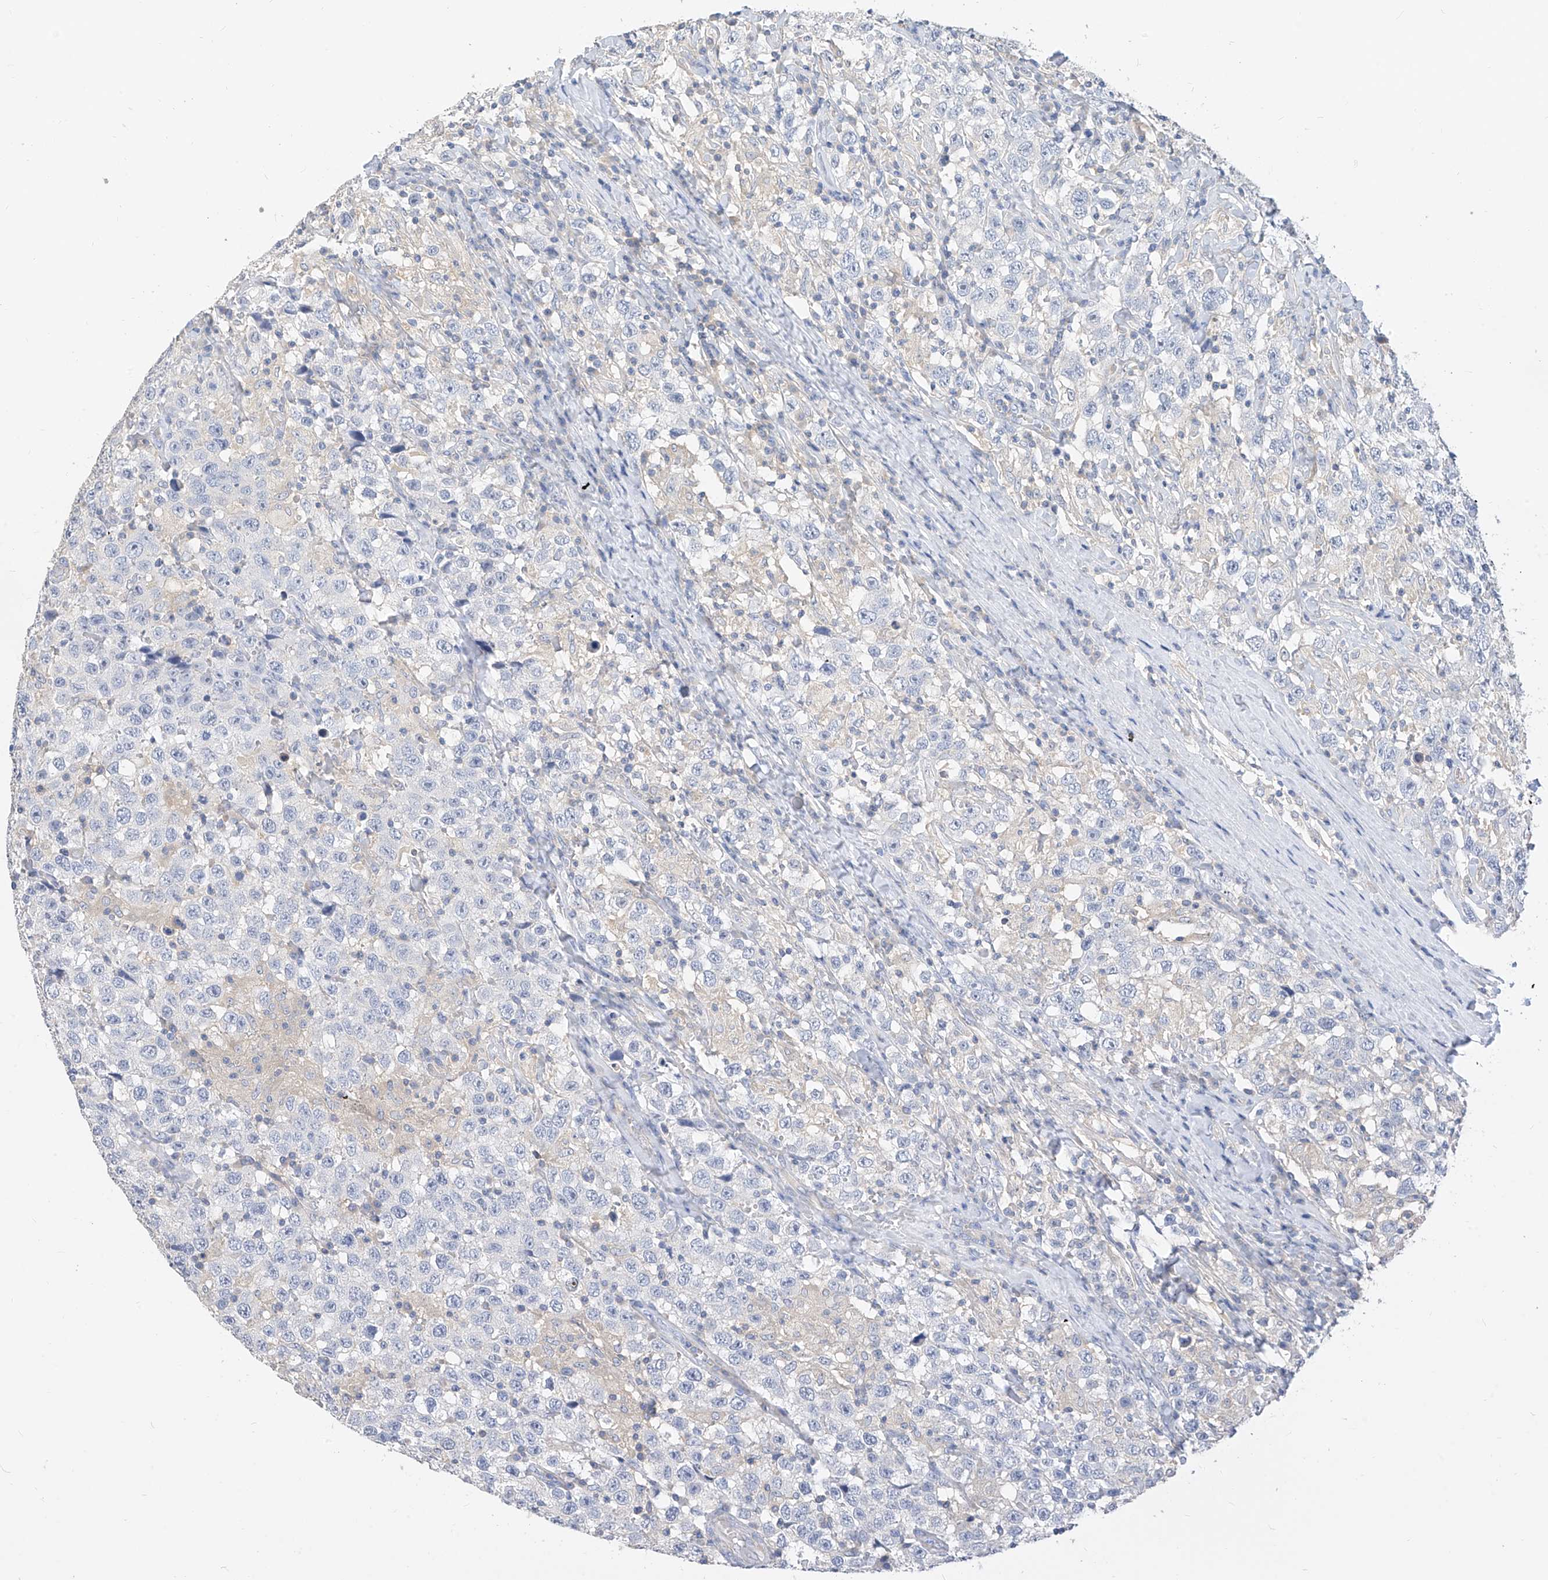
{"staining": {"intensity": "negative", "quantity": "none", "location": "none"}, "tissue": "testis cancer", "cell_type": "Tumor cells", "image_type": "cancer", "snomed": [{"axis": "morphology", "description": "Seminoma, NOS"}, {"axis": "topography", "description": "Testis"}], "caption": "A high-resolution micrograph shows immunohistochemistry (IHC) staining of testis cancer (seminoma), which displays no significant positivity in tumor cells.", "gene": "ZZEF1", "patient": {"sex": "male", "age": 41}}